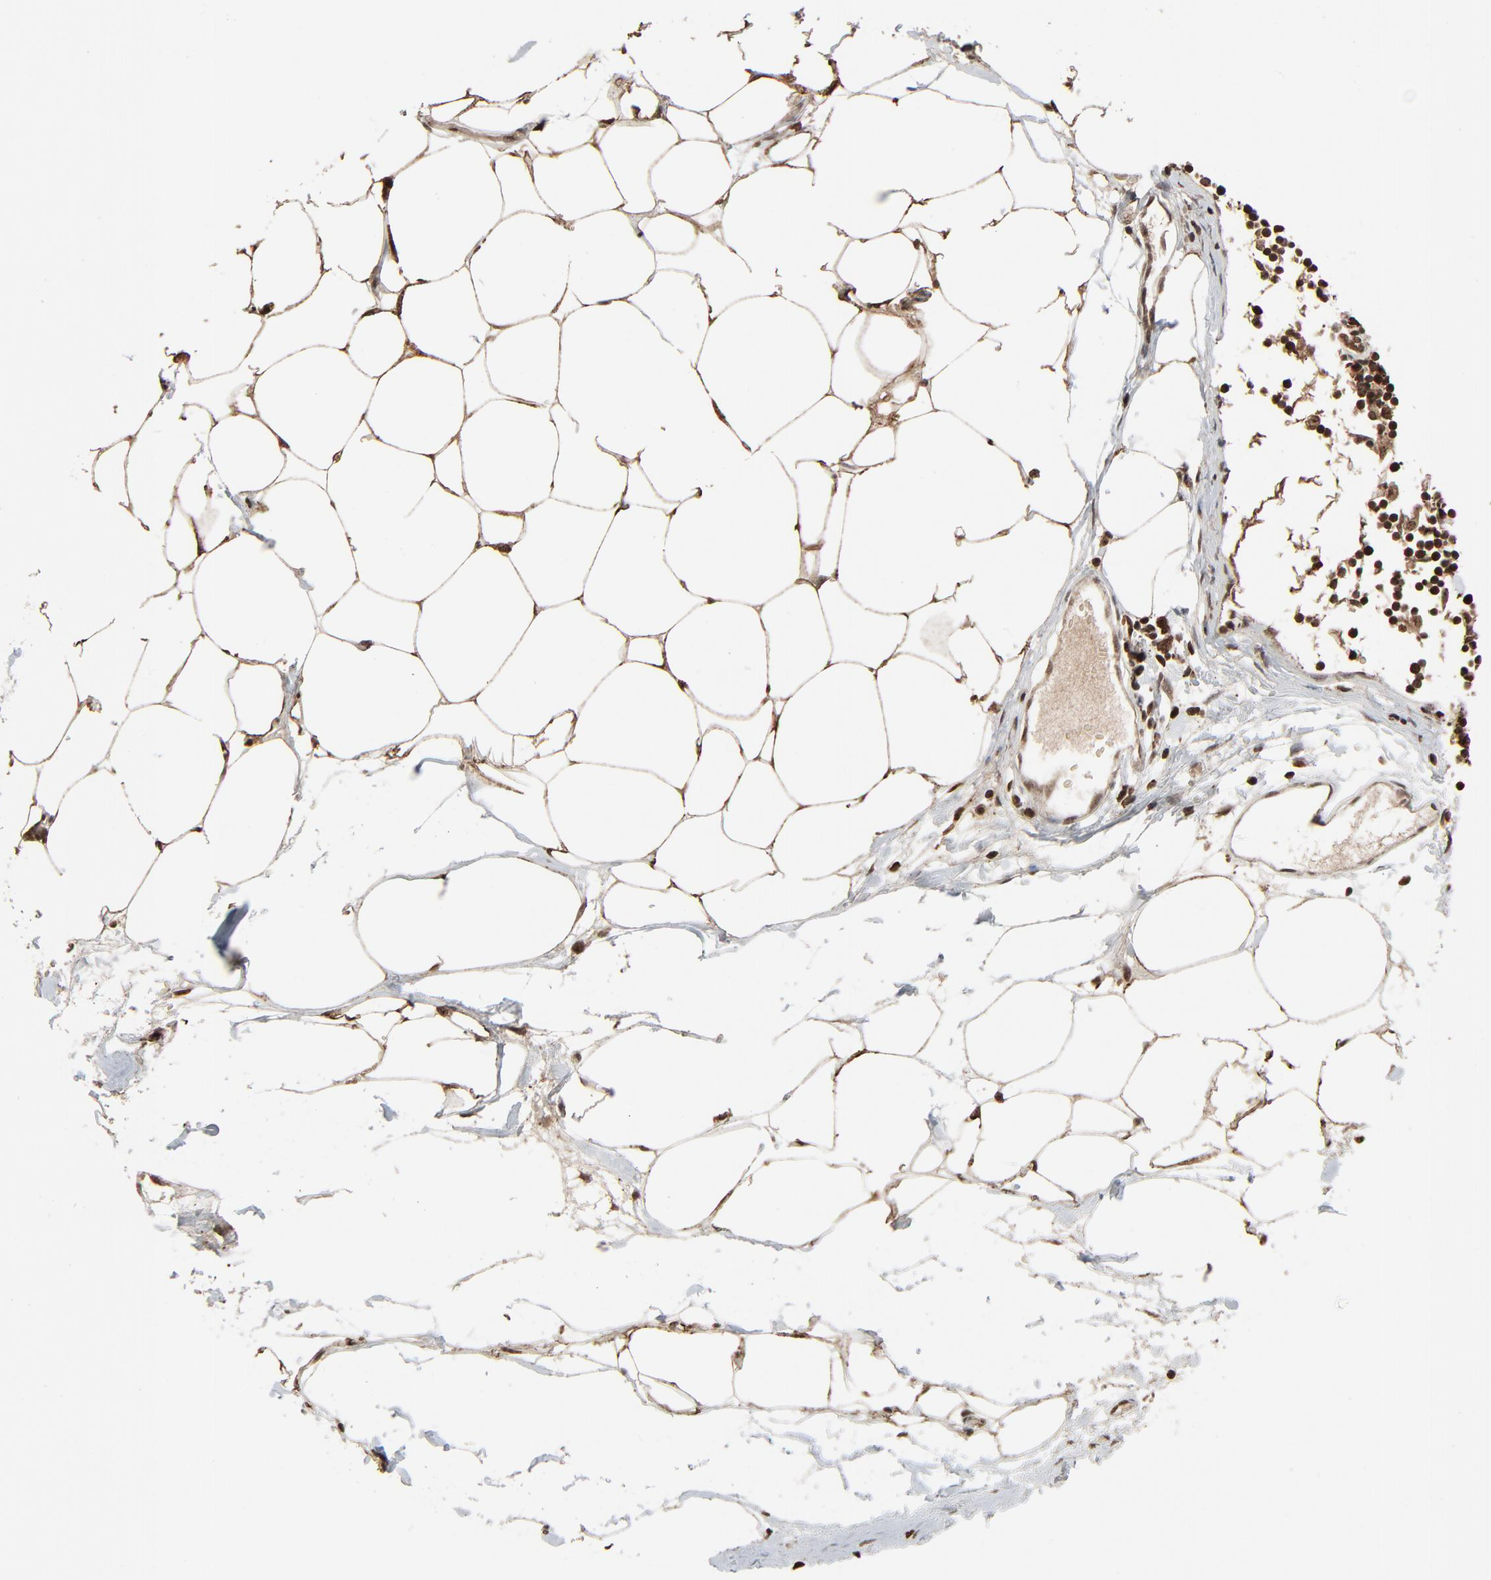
{"staining": {"intensity": "moderate", "quantity": ">75%", "location": "cytoplasmic/membranous,nuclear"}, "tissue": "adipose tissue", "cell_type": "Adipocytes", "image_type": "normal", "snomed": [{"axis": "morphology", "description": "Normal tissue, NOS"}, {"axis": "morphology", "description": "Adenocarcinoma, NOS"}, {"axis": "topography", "description": "Colon"}, {"axis": "topography", "description": "Peripheral nerve tissue"}], "caption": "A high-resolution photomicrograph shows immunohistochemistry staining of normal adipose tissue, which exhibits moderate cytoplasmic/membranous,nuclear positivity in about >75% of adipocytes. The staining was performed using DAB (3,3'-diaminobenzidine) to visualize the protein expression in brown, while the nuclei were stained in blue with hematoxylin (Magnification: 20x).", "gene": "RPS6KA3", "patient": {"sex": "male", "age": 14}}